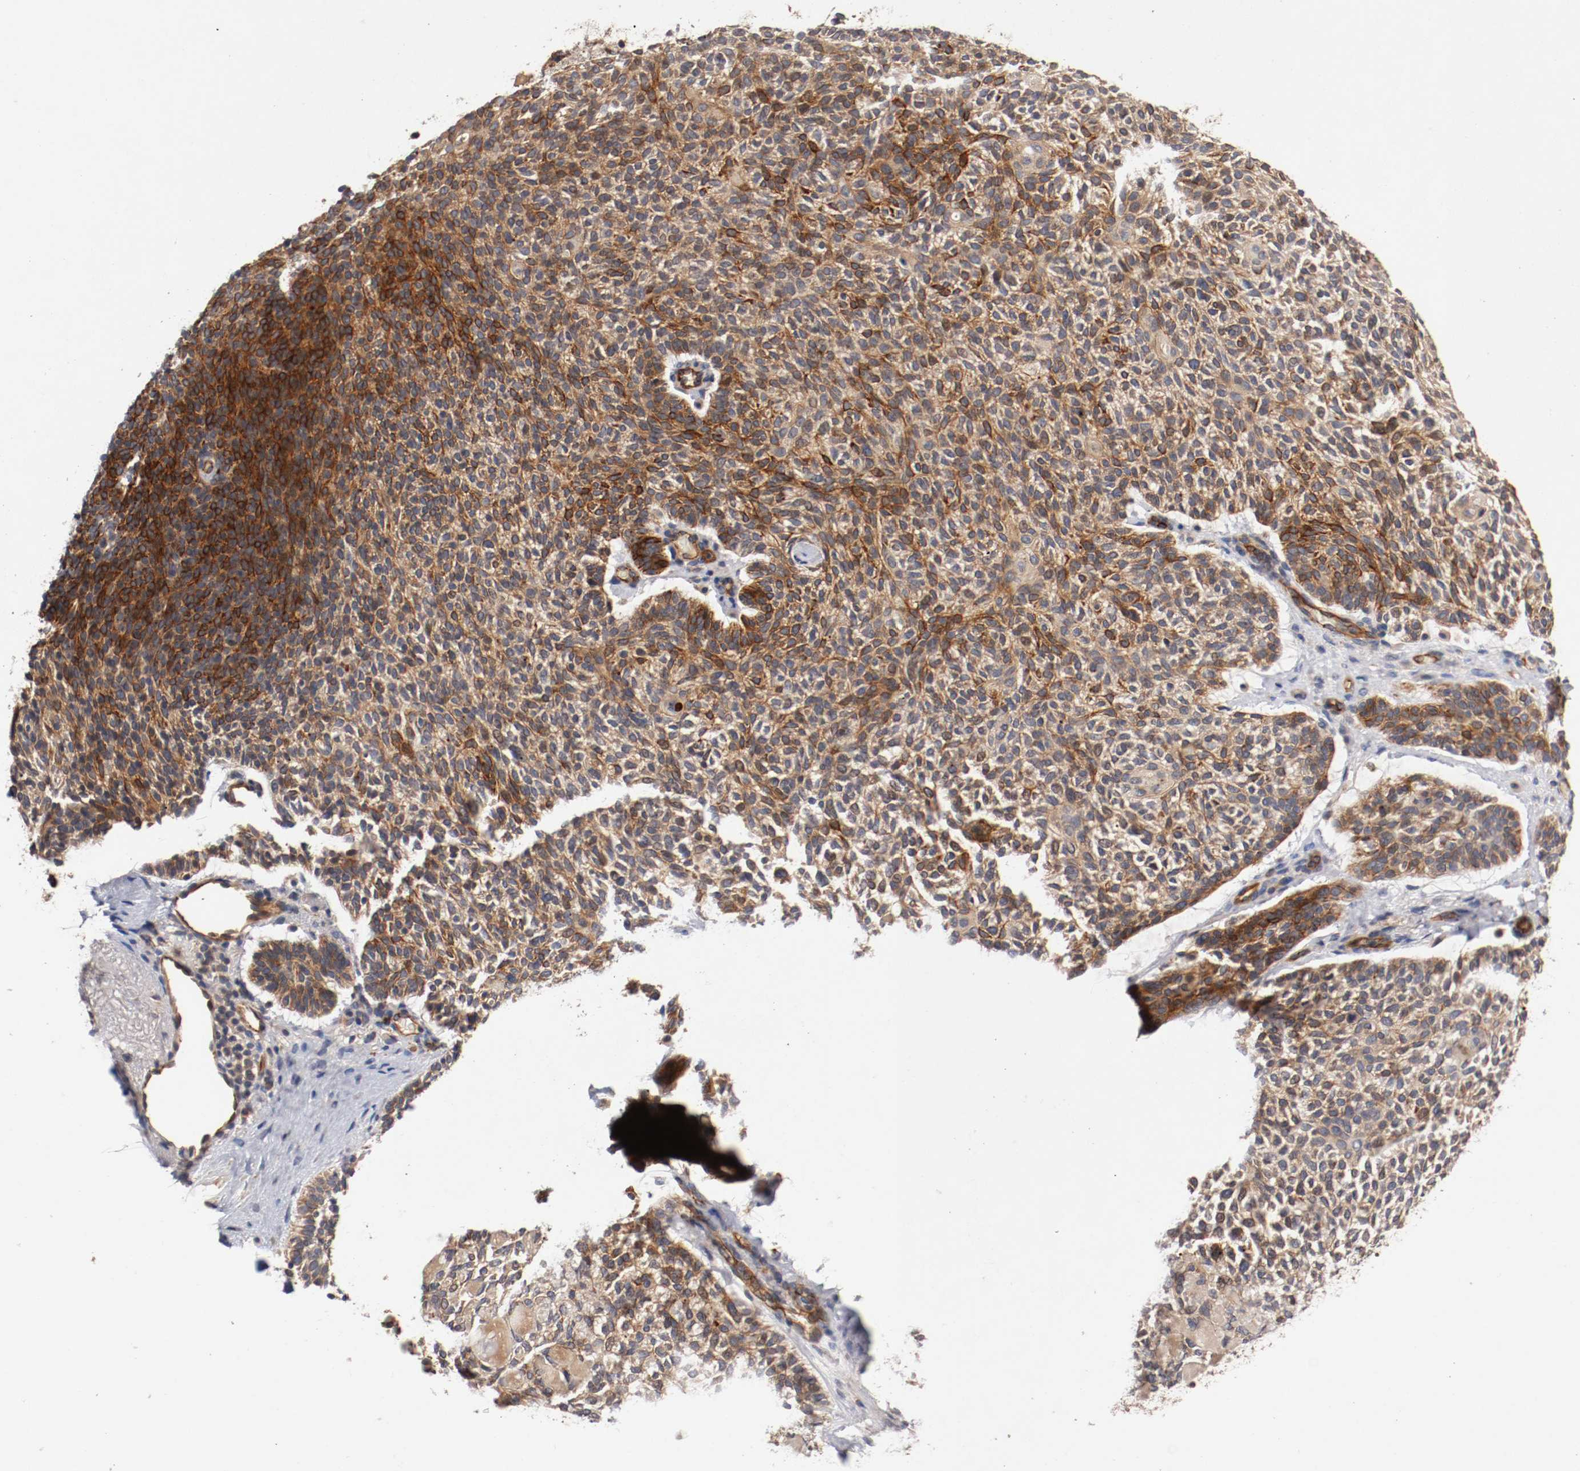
{"staining": {"intensity": "moderate", "quantity": ">75%", "location": "cytoplasmic/membranous"}, "tissue": "skin cancer", "cell_type": "Tumor cells", "image_type": "cancer", "snomed": [{"axis": "morphology", "description": "Normal tissue, NOS"}, {"axis": "morphology", "description": "Basal cell carcinoma"}, {"axis": "topography", "description": "Skin"}], "caption": "Brown immunohistochemical staining in skin basal cell carcinoma demonstrates moderate cytoplasmic/membranous staining in about >75% of tumor cells. (IHC, brightfield microscopy, high magnification).", "gene": "TYK2", "patient": {"sex": "female", "age": 70}}